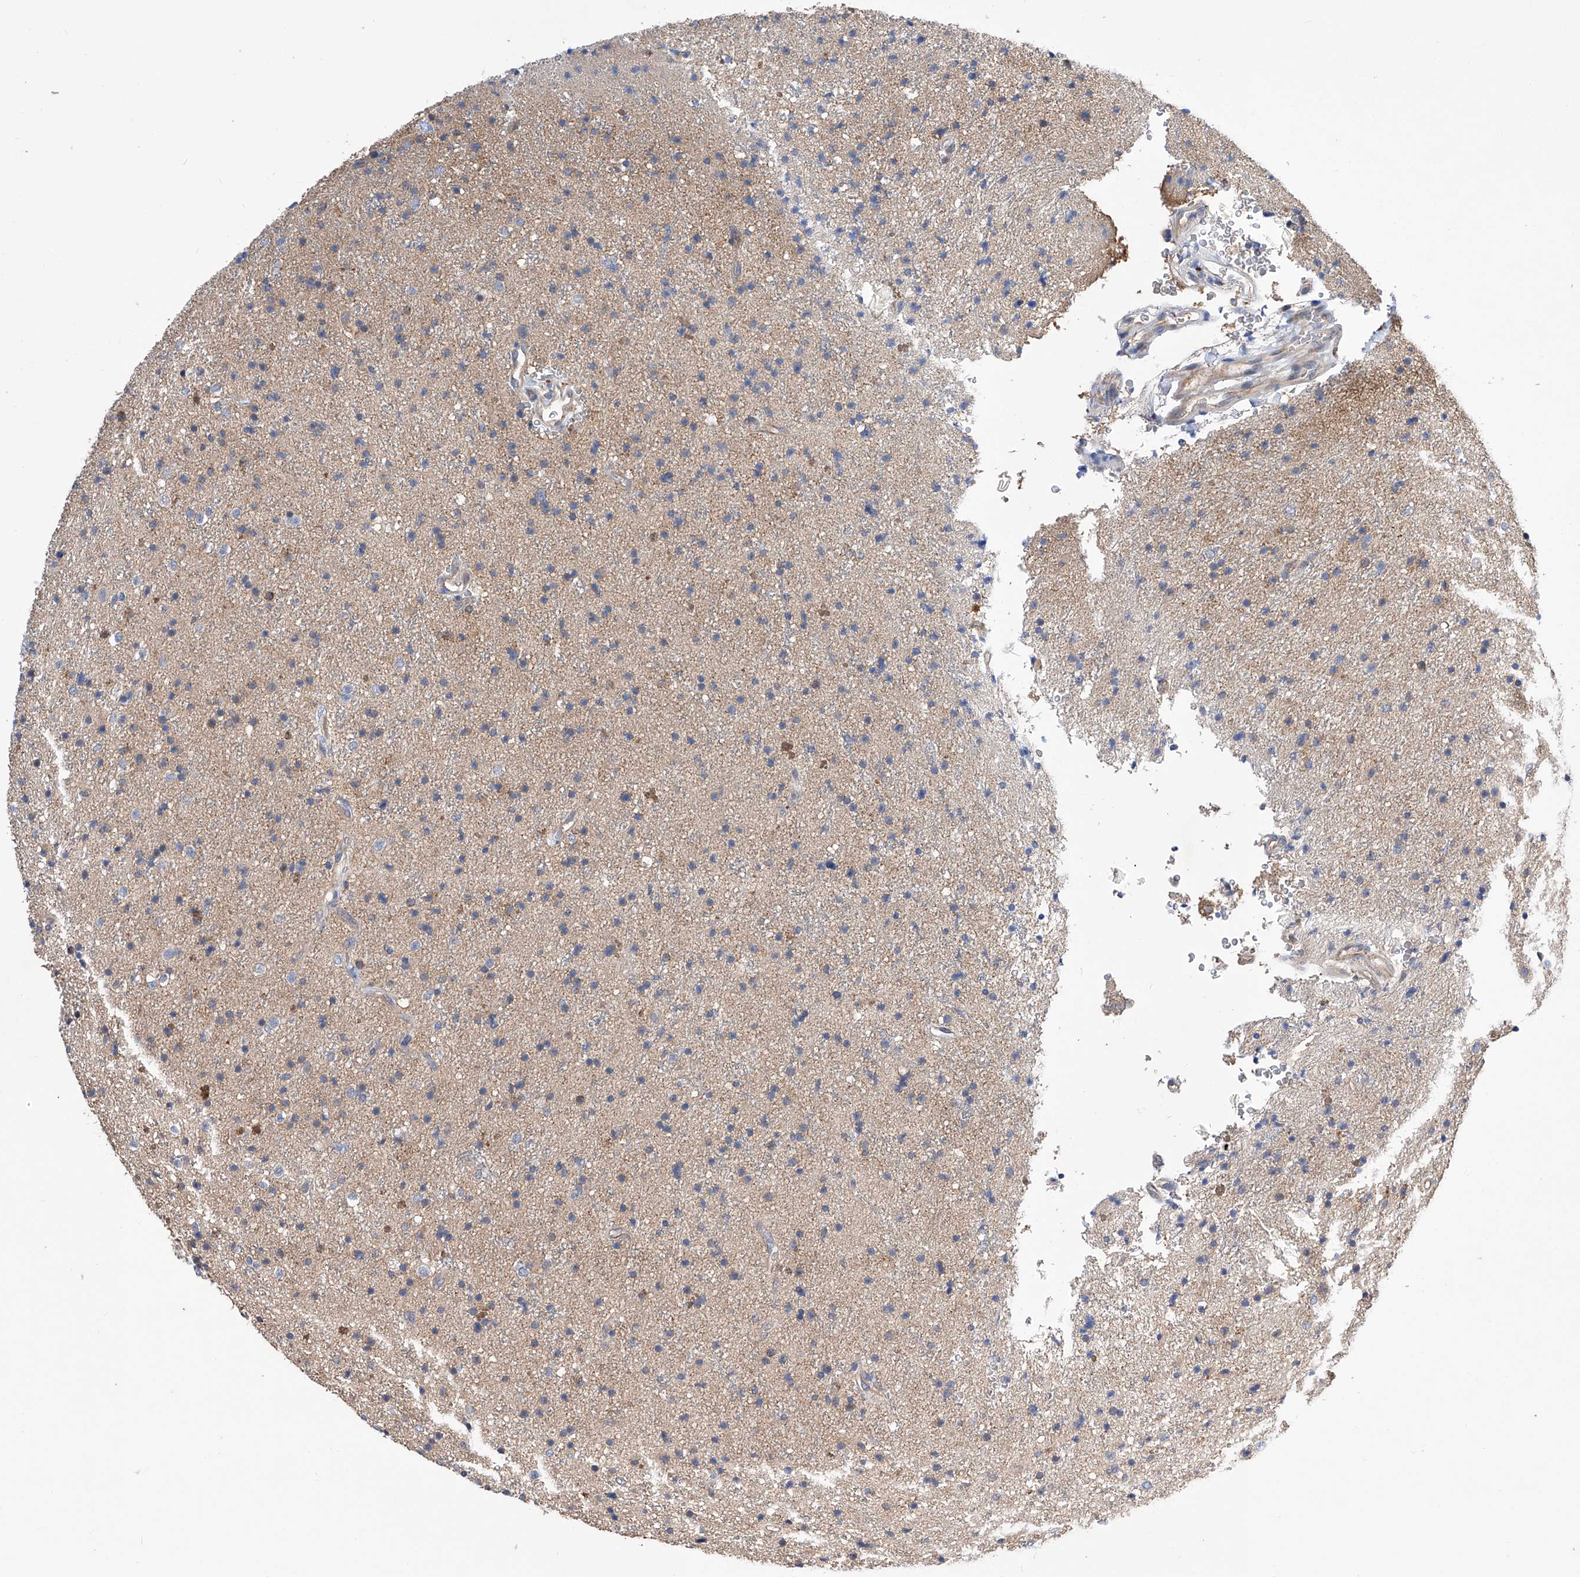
{"staining": {"intensity": "negative", "quantity": "none", "location": "none"}, "tissue": "glioma", "cell_type": "Tumor cells", "image_type": "cancer", "snomed": [{"axis": "morphology", "description": "Glioma, malignant, High grade"}, {"axis": "topography", "description": "Brain"}], "caption": "Protein analysis of glioma exhibits no significant expression in tumor cells.", "gene": "SPATA20", "patient": {"sex": "male", "age": 34}}